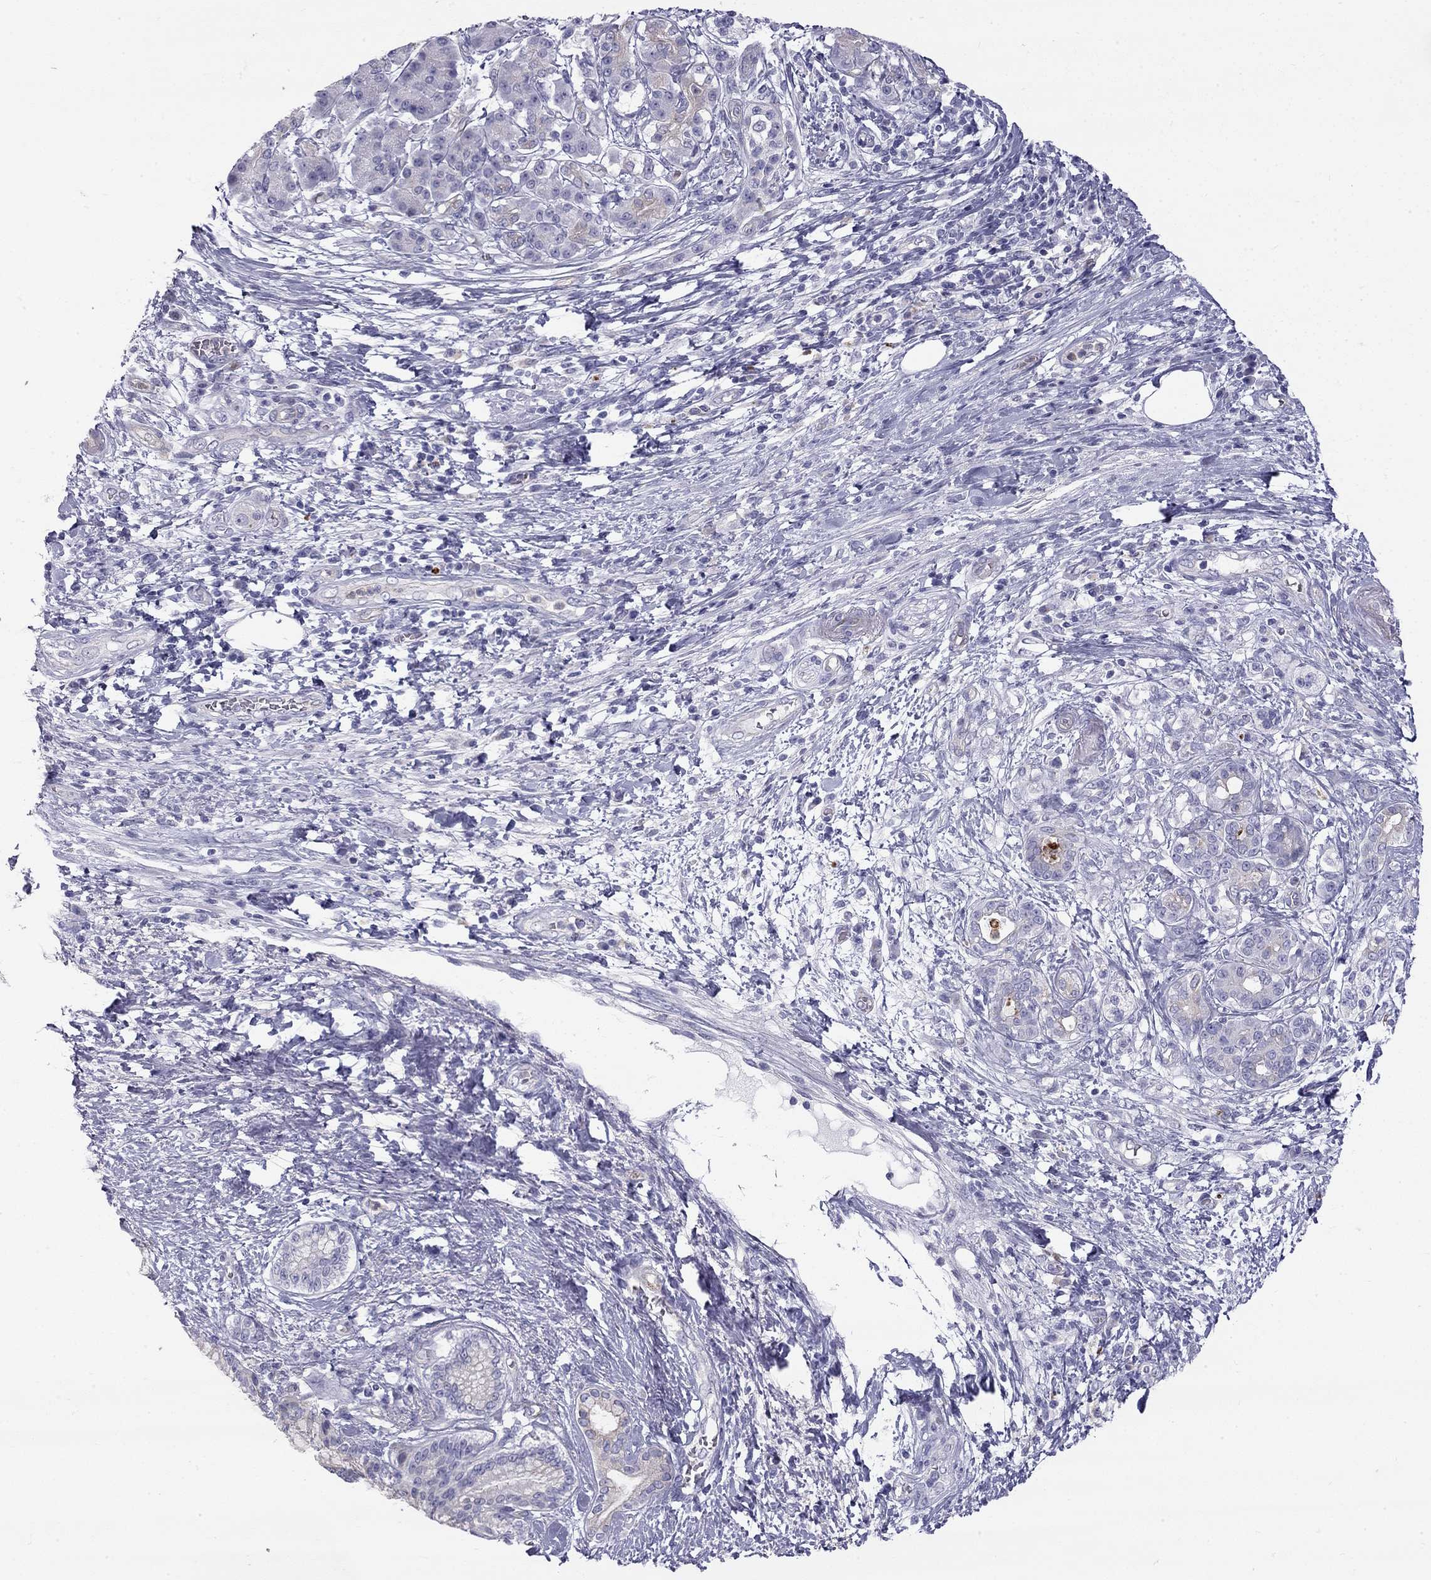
{"staining": {"intensity": "negative", "quantity": "none", "location": "none"}, "tissue": "pancreatic cancer", "cell_type": "Tumor cells", "image_type": "cancer", "snomed": [{"axis": "morphology", "description": "Adenocarcinoma, NOS"}, {"axis": "topography", "description": "Pancreas"}], "caption": "Tumor cells are negative for brown protein staining in pancreatic adenocarcinoma. The staining was performed using DAB (3,3'-diaminobenzidine) to visualize the protein expression in brown, while the nuclei were stained in blue with hematoxylin (Magnification: 20x).", "gene": "TDRD6", "patient": {"sex": "female", "age": 73}}